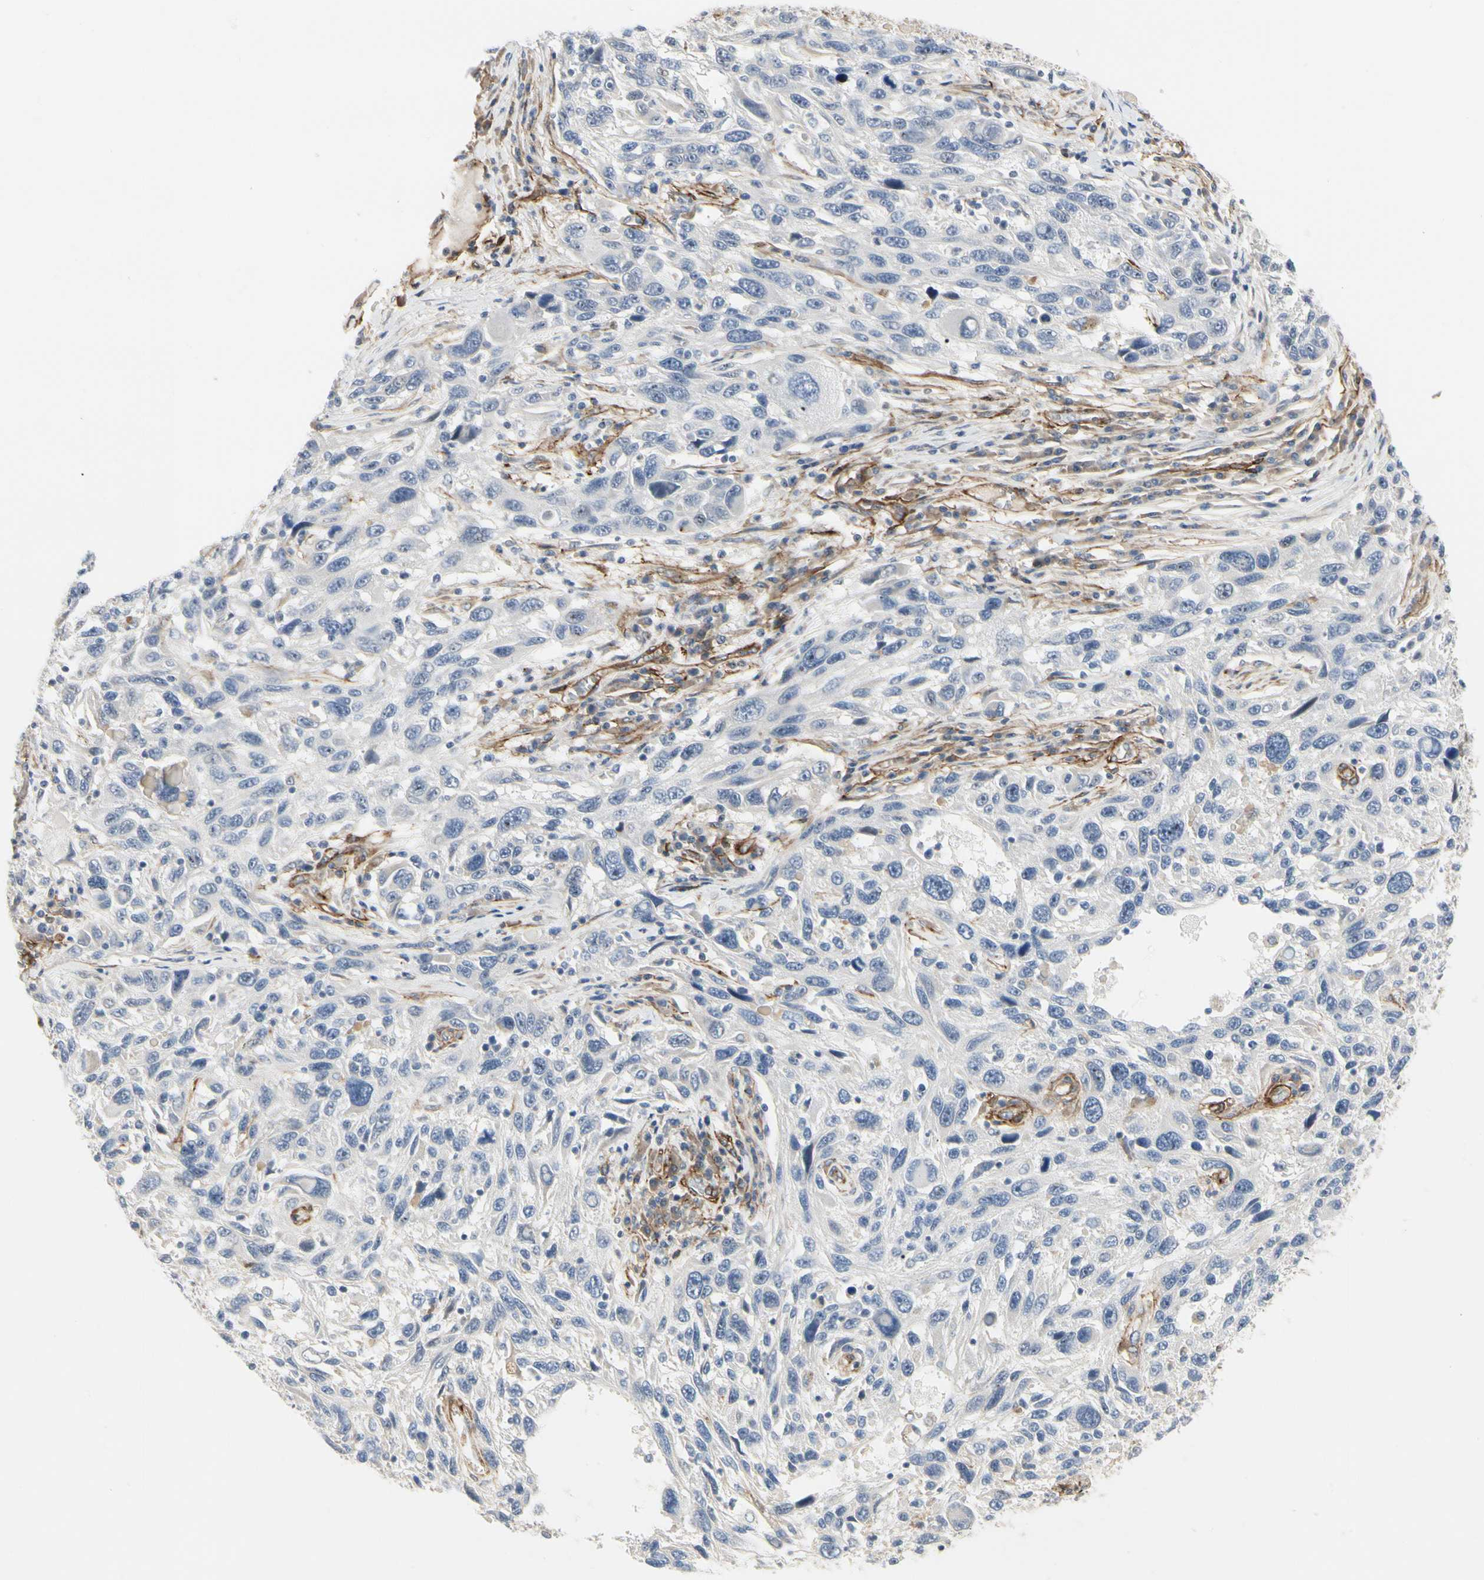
{"staining": {"intensity": "negative", "quantity": "none", "location": "none"}, "tissue": "melanoma", "cell_type": "Tumor cells", "image_type": "cancer", "snomed": [{"axis": "morphology", "description": "Malignant melanoma, NOS"}, {"axis": "topography", "description": "Skin"}], "caption": "The micrograph shows no staining of tumor cells in malignant melanoma.", "gene": "GGT5", "patient": {"sex": "male", "age": 53}}